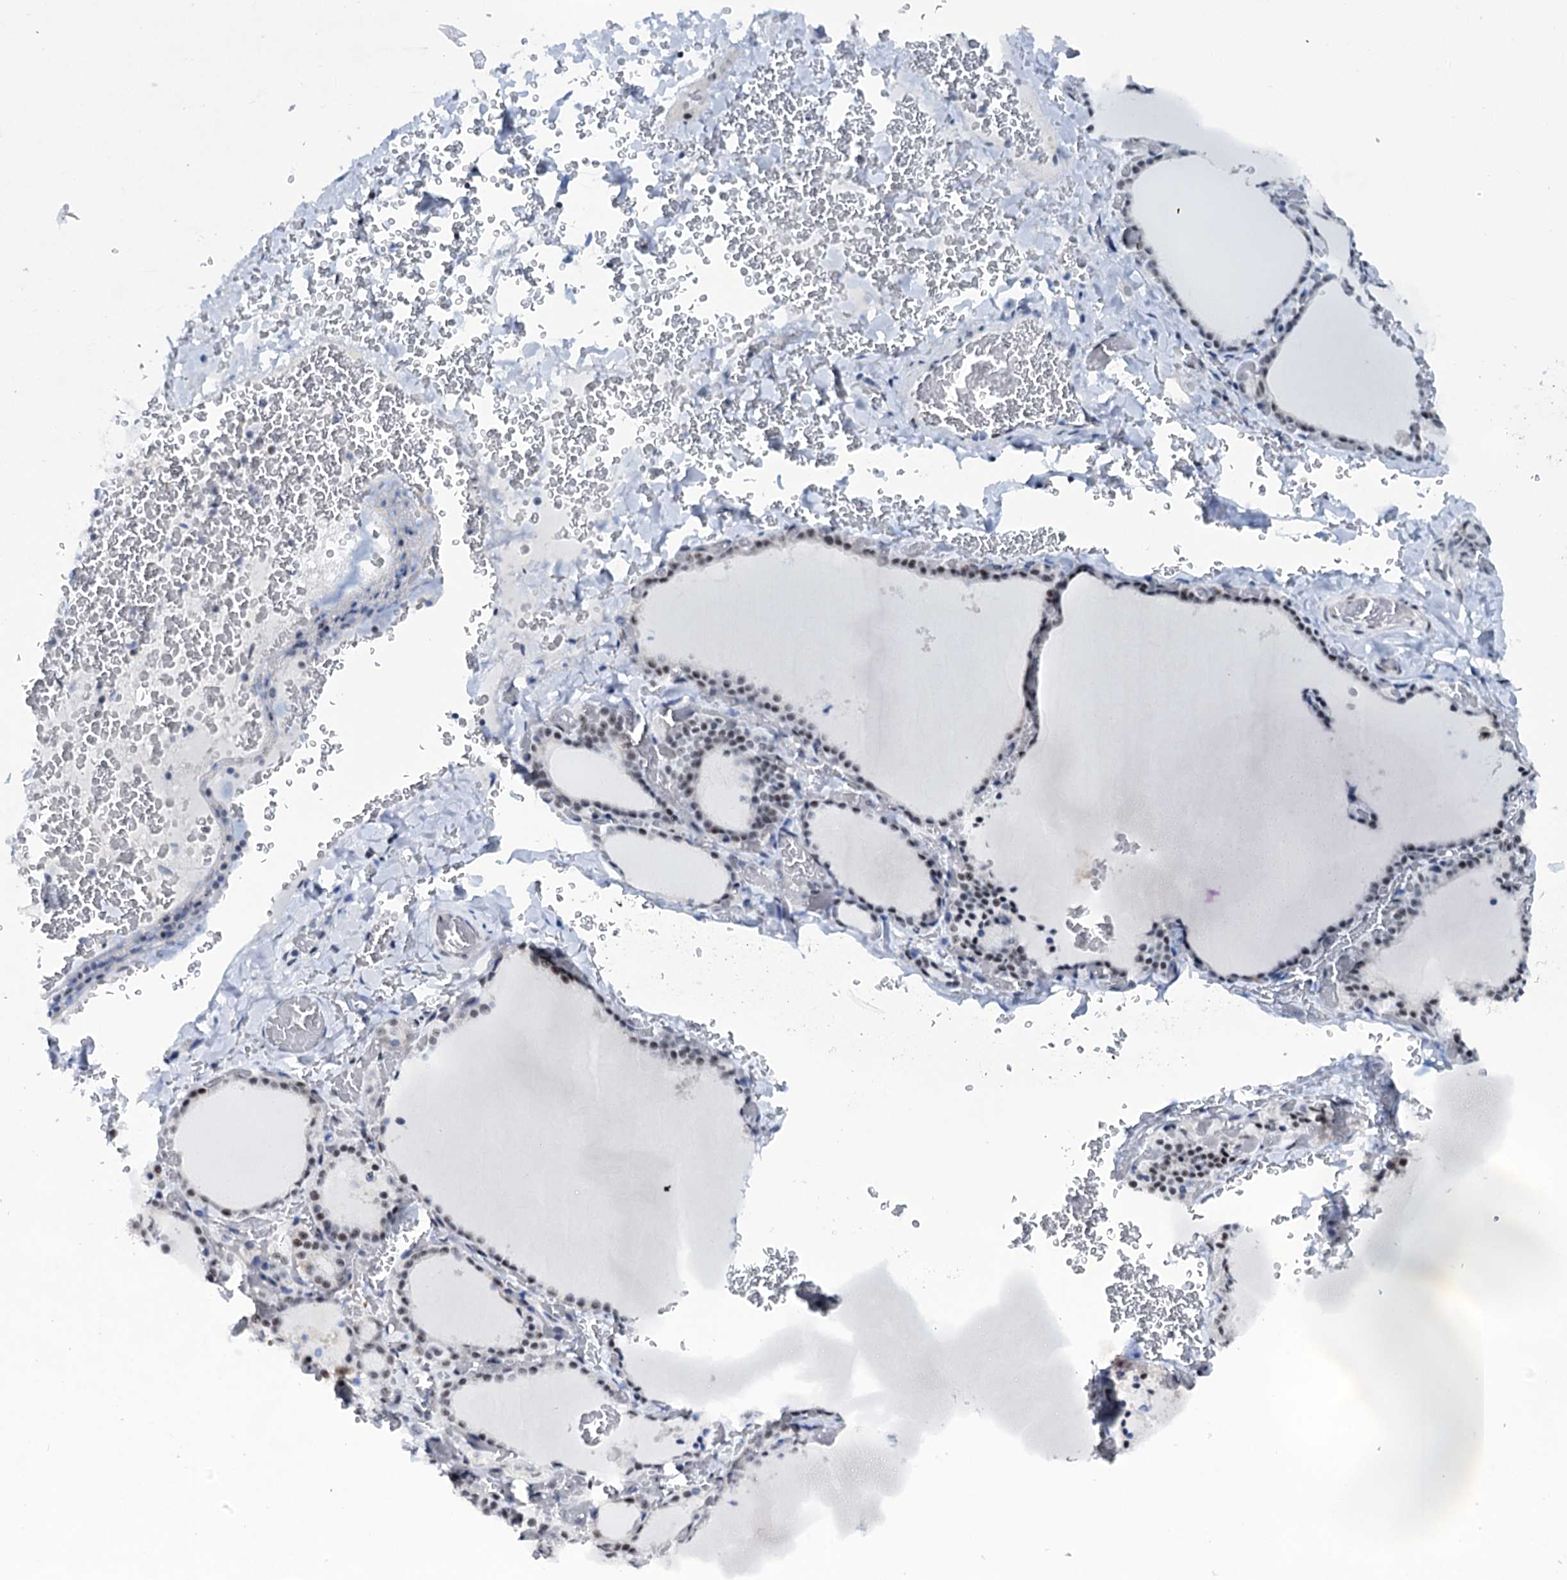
{"staining": {"intensity": "moderate", "quantity": "25%-75%", "location": "nuclear"}, "tissue": "thyroid gland", "cell_type": "Glandular cells", "image_type": "normal", "snomed": [{"axis": "morphology", "description": "Normal tissue, NOS"}, {"axis": "topography", "description": "Thyroid gland"}], "caption": "IHC (DAB (3,3'-diaminobenzidine)) staining of benign human thyroid gland shows moderate nuclear protein staining in approximately 25%-75% of glandular cells. The protein of interest is stained brown, and the nuclei are stained in blue (DAB (3,3'-diaminobenzidine) IHC with brightfield microscopy, high magnification).", "gene": "SREK1", "patient": {"sex": "female", "age": 39}}